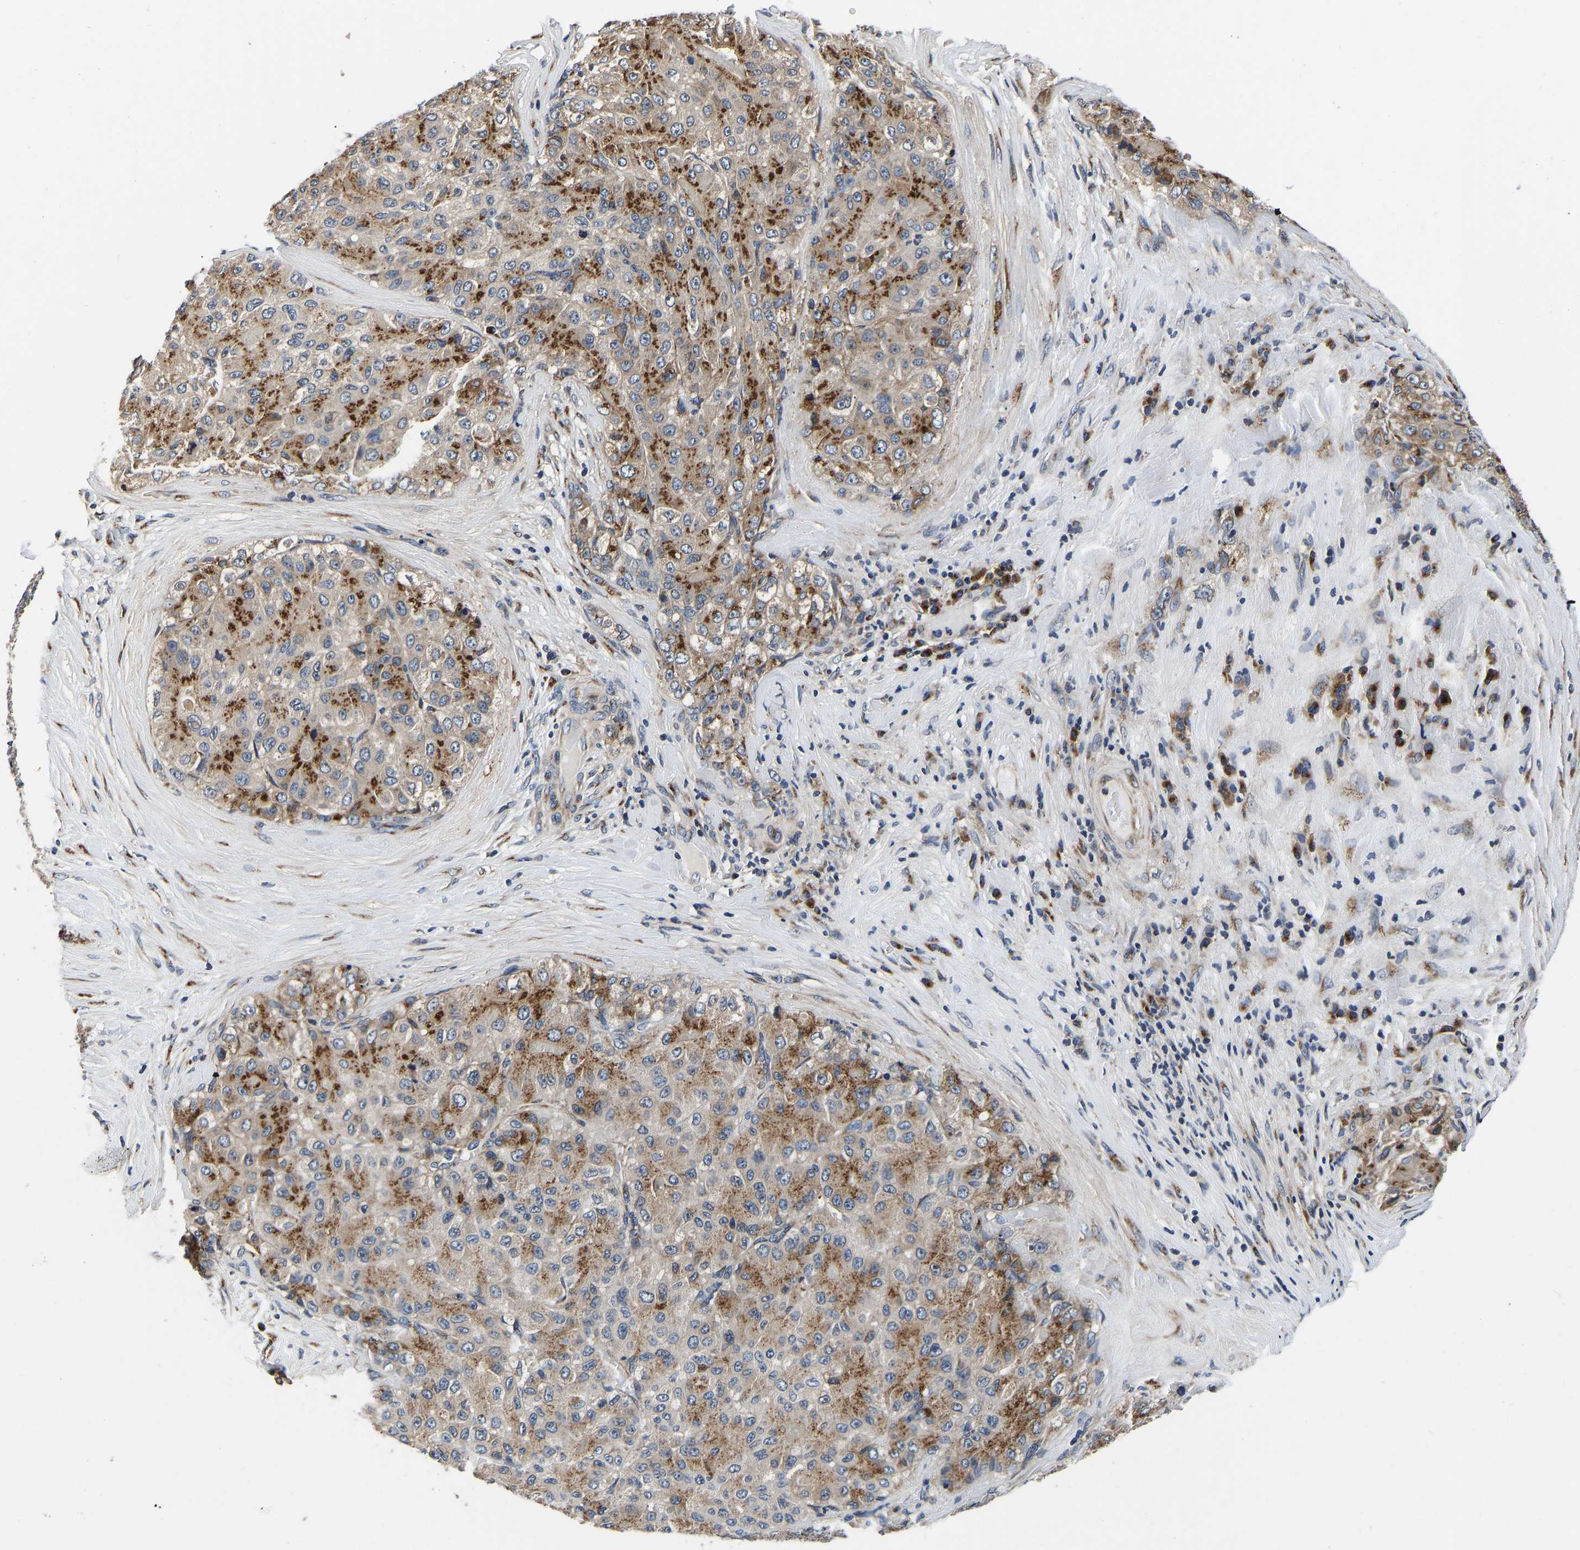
{"staining": {"intensity": "moderate", "quantity": ">75%", "location": "cytoplasmic/membranous"}, "tissue": "liver cancer", "cell_type": "Tumor cells", "image_type": "cancer", "snomed": [{"axis": "morphology", "description": "Carcinoma, Hepatocellular, NOS"}, {"axis": "topography", "description": "Liver"}], "caption": "The histopathology image reveals immunohistochemical staining of liver hepatocellular carcinoma. There is moderate cytoplasmic/membranous expression is present in about >75% of tumor cells. The protein of interest is shown in brown color, while the nuclei are stained blue.", "gene": "RABAC1", "patient": {"sex": "male", "age": 80}}